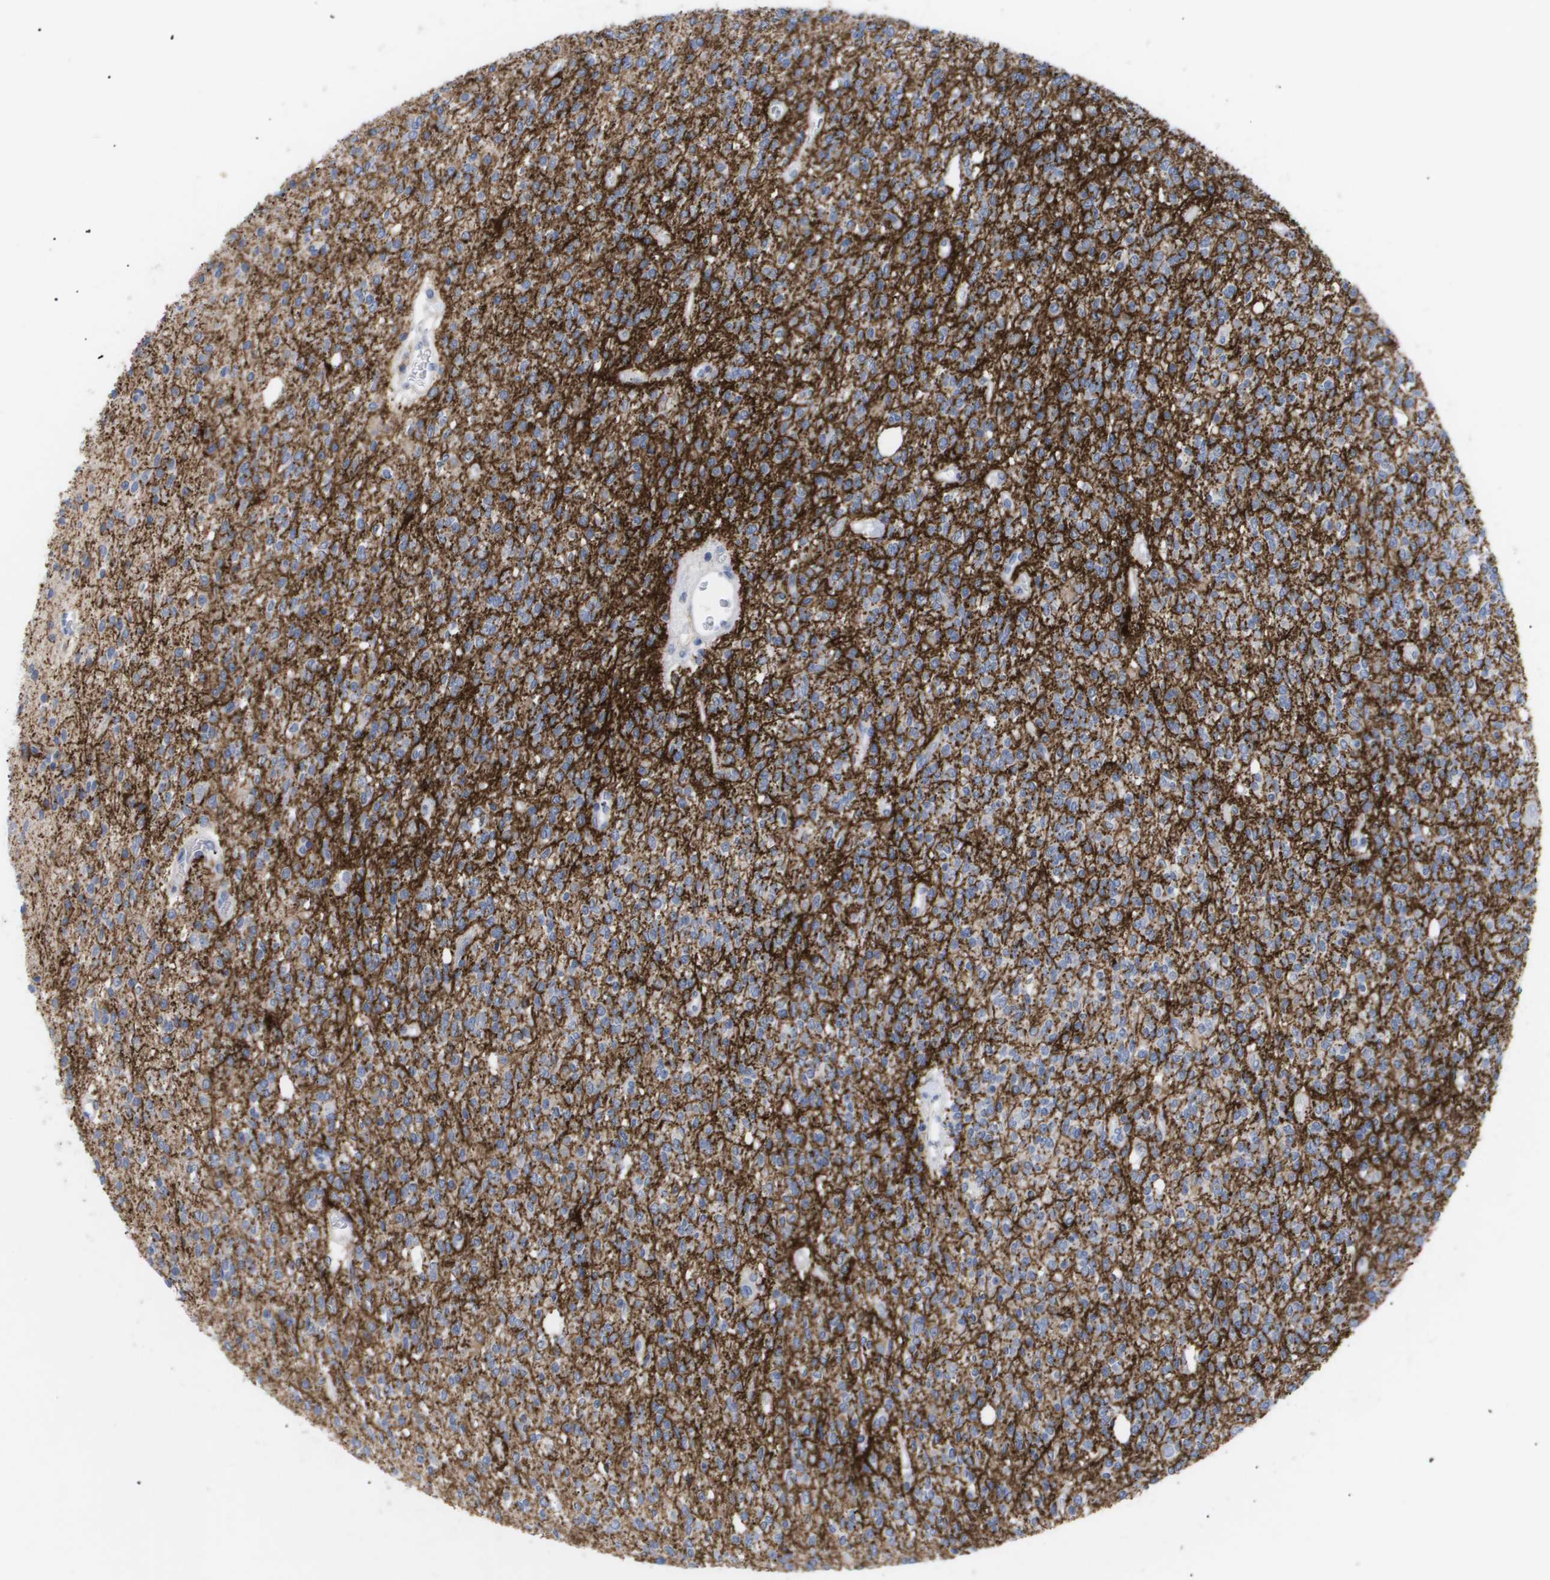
{"staining": {"intensity": "strong", "quantity": "<25%", "location": "cytoplasmic/membranous"}, "tissue": "glioma", "cell_type": "Tumor cells", "image_type": "cancer", "snomed": [{"axis": "morphology", "description": "Glioma, malignant, High grade"}, {"axis": "topography", "description": "Brain"}], "caption": "A brown stain shows strong cytoplasmic/membranous staining of a protein in human malignant glioma (high-grade) tumor cells.", "gene": "CAV3", "patient": {"sex": "male", "age": 34}}